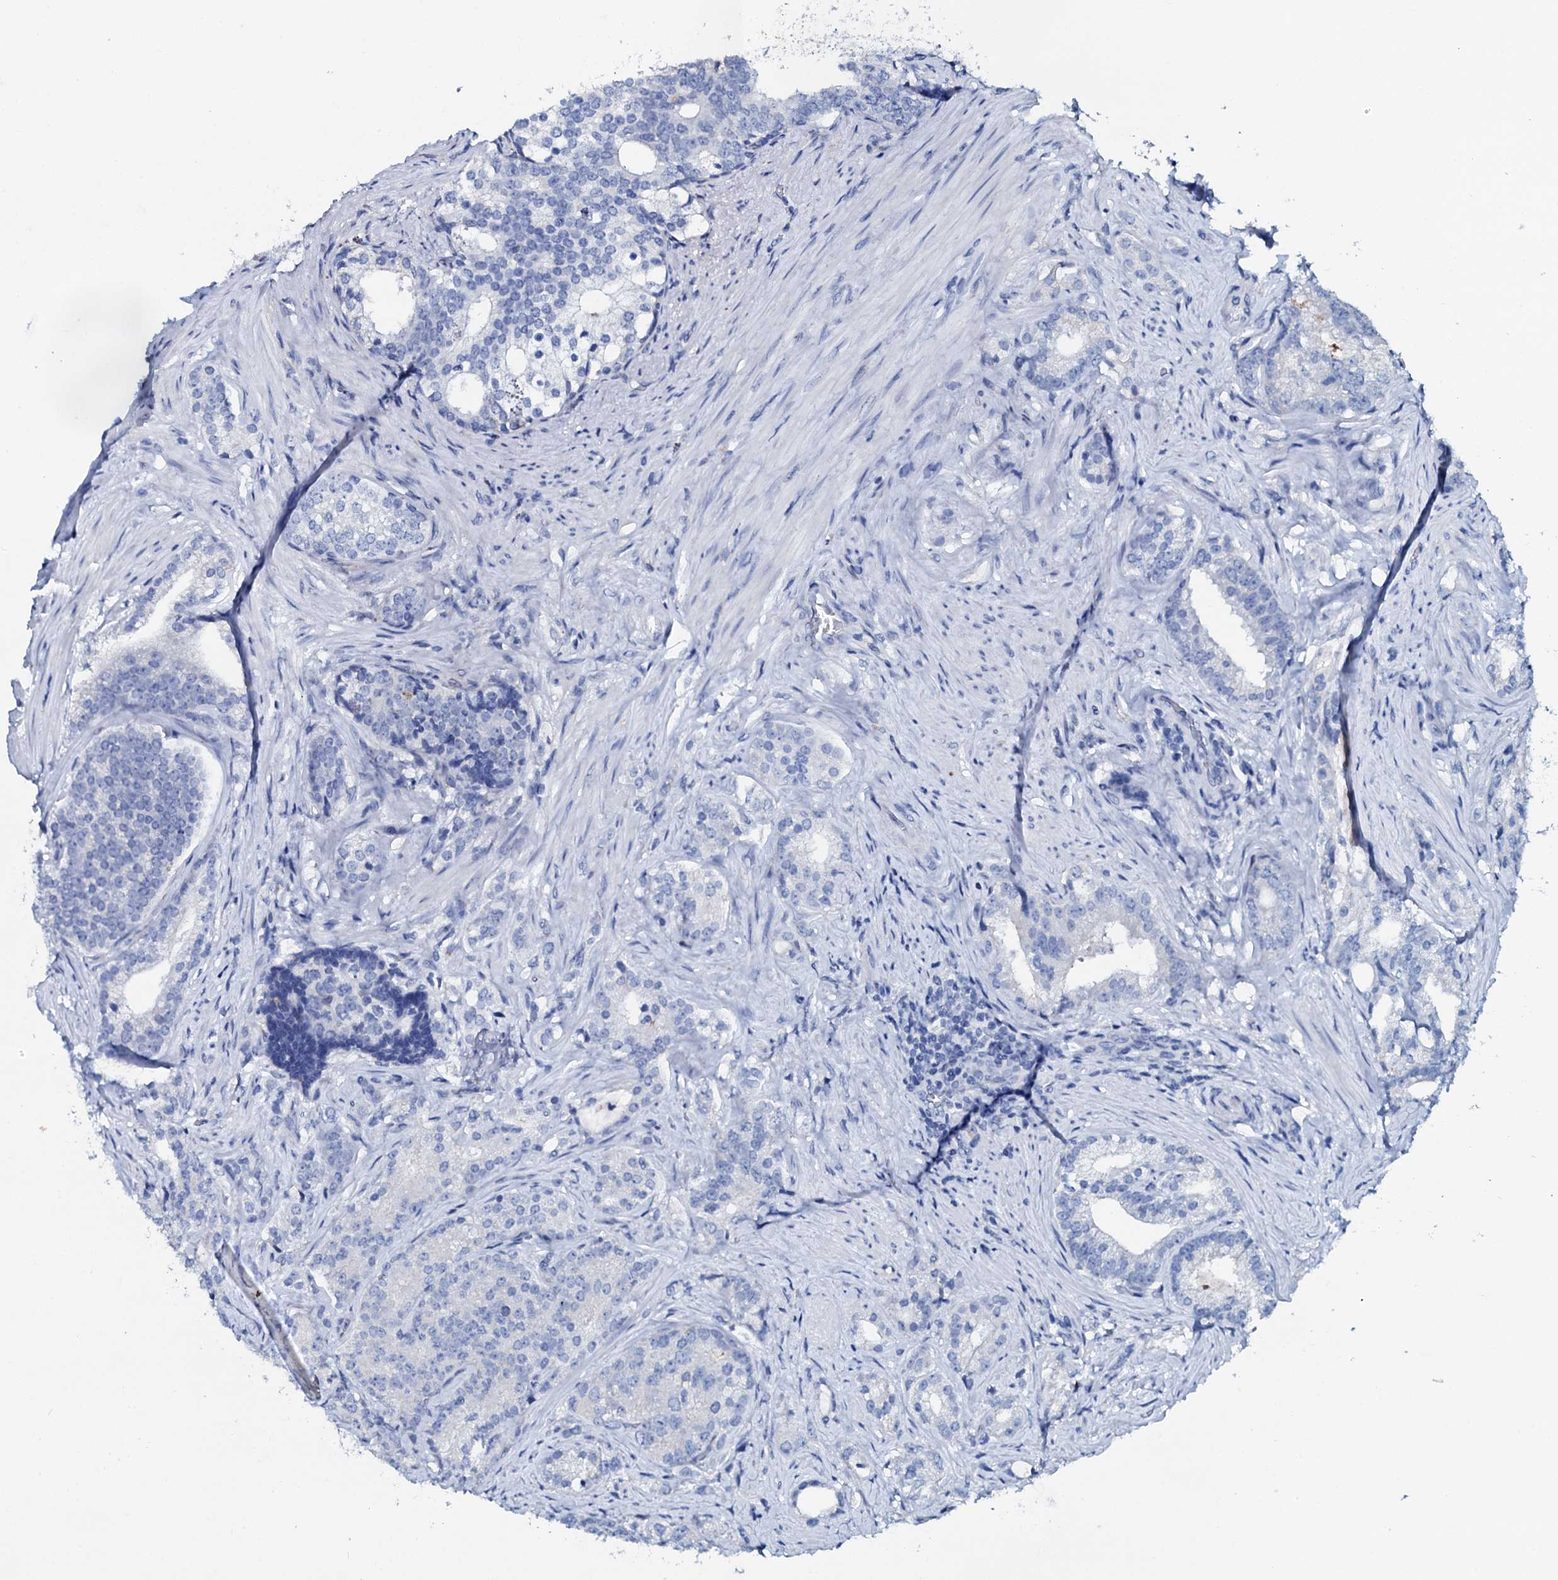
{"staining": {"intensity": "negative", "quantity": "none", "location": "none"}, "tissue": "prostate cancer", "cell_type": "Tumor cells", "image_type": "cancer", "snomed": [{"axis": "morphology", "description": "Adenocarcinoma, Low grade"}, {"axis": "topography", "description": "Prostate"}], "caption": "Immunohistochemical staining of human prostate cancer (low-grade adenocarcinoma) displays no significant expression in tumor cells.", "gene": "AMER2", "patient": {"sex": "male", "age": 71}}